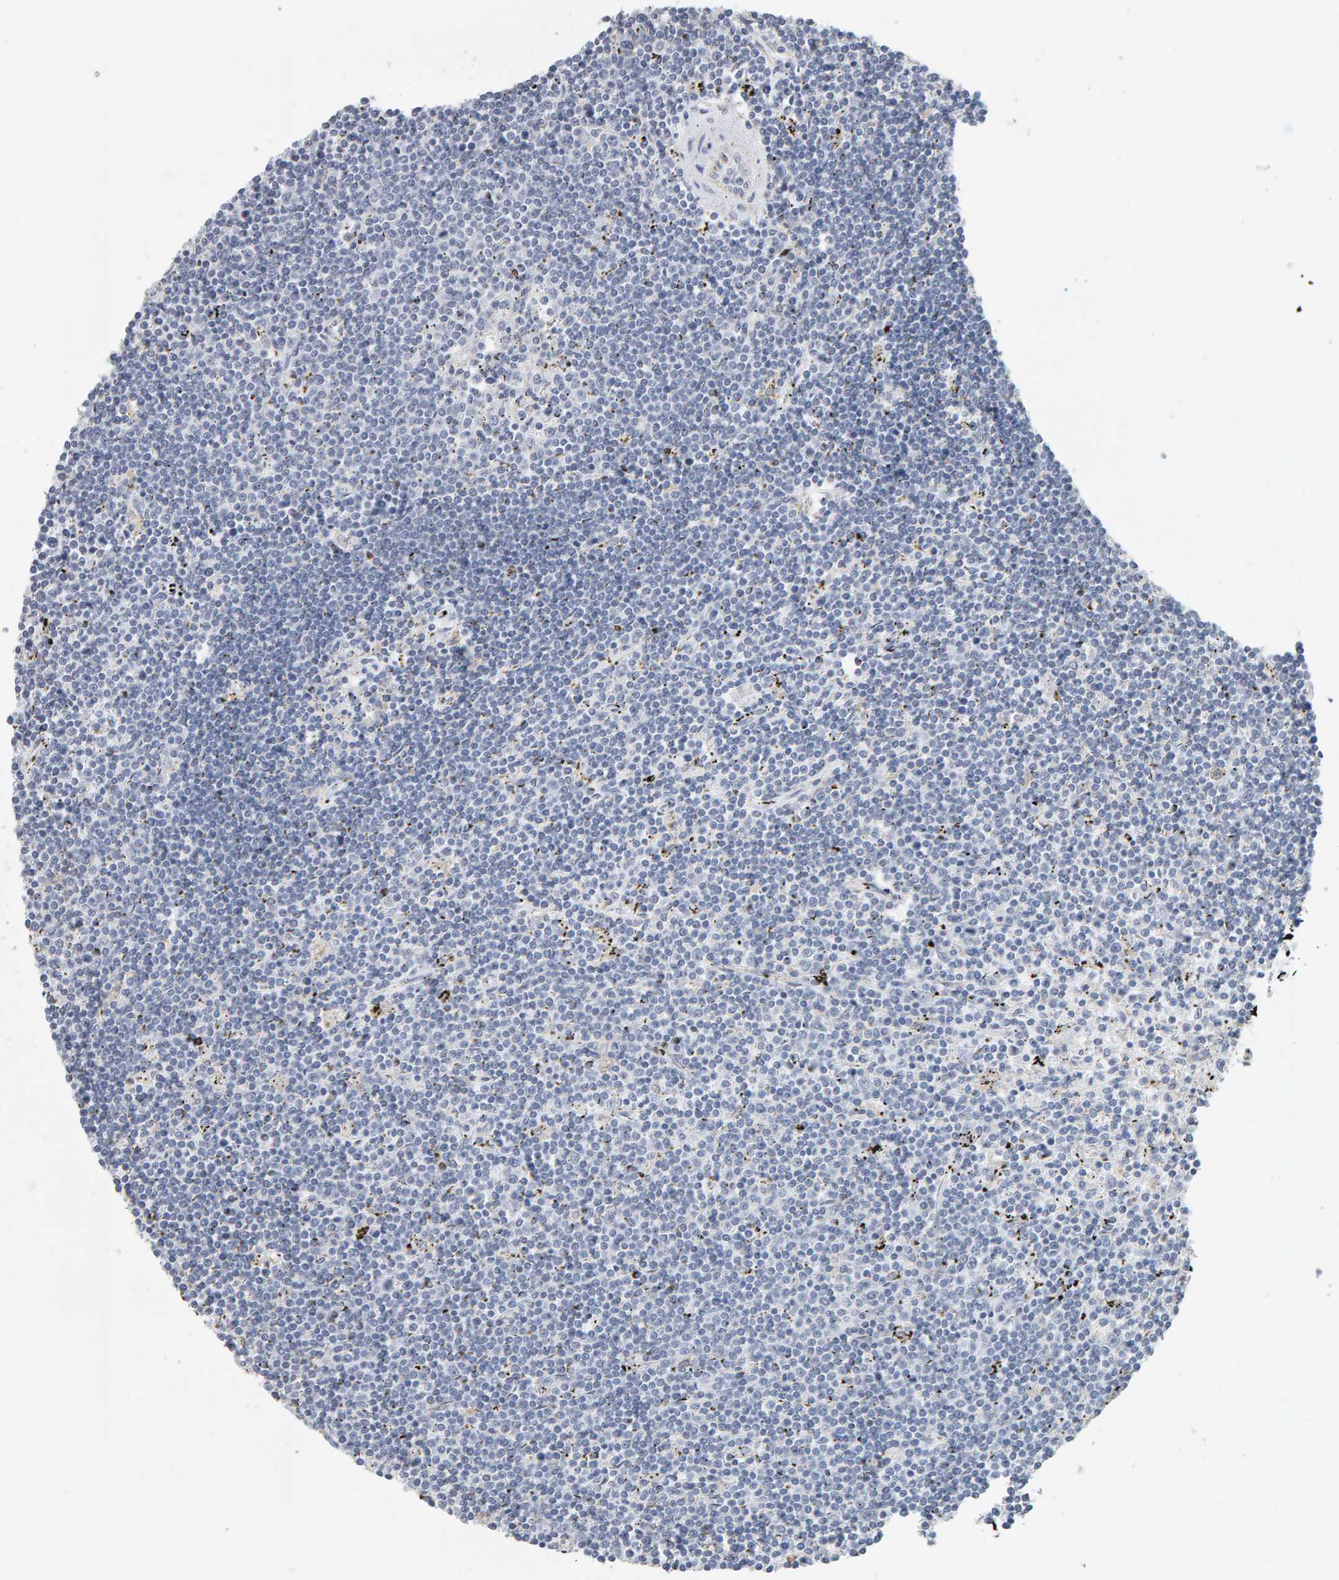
{"staining": {"intensity": "negative", "quantity": "none", "location": "none"}, "tissue": "lymphoma", "cell_type": "Tumor cells", "image_type": "cancer", "snomed": [{"axis": "morphology", "description": "Malignant lymphoma, non-Hodgkin's type, Low grade"}, {"axis": "topography", "description": "Spleen"}], "caption": "A photomicrograph of malignant lymphoma, non-Hodgkin's type (low-grade) stained for a protein displays no brown staining in tumor cells.", "gene": "ADHFE1", "patient": {"sex": "male", "age": 76}}